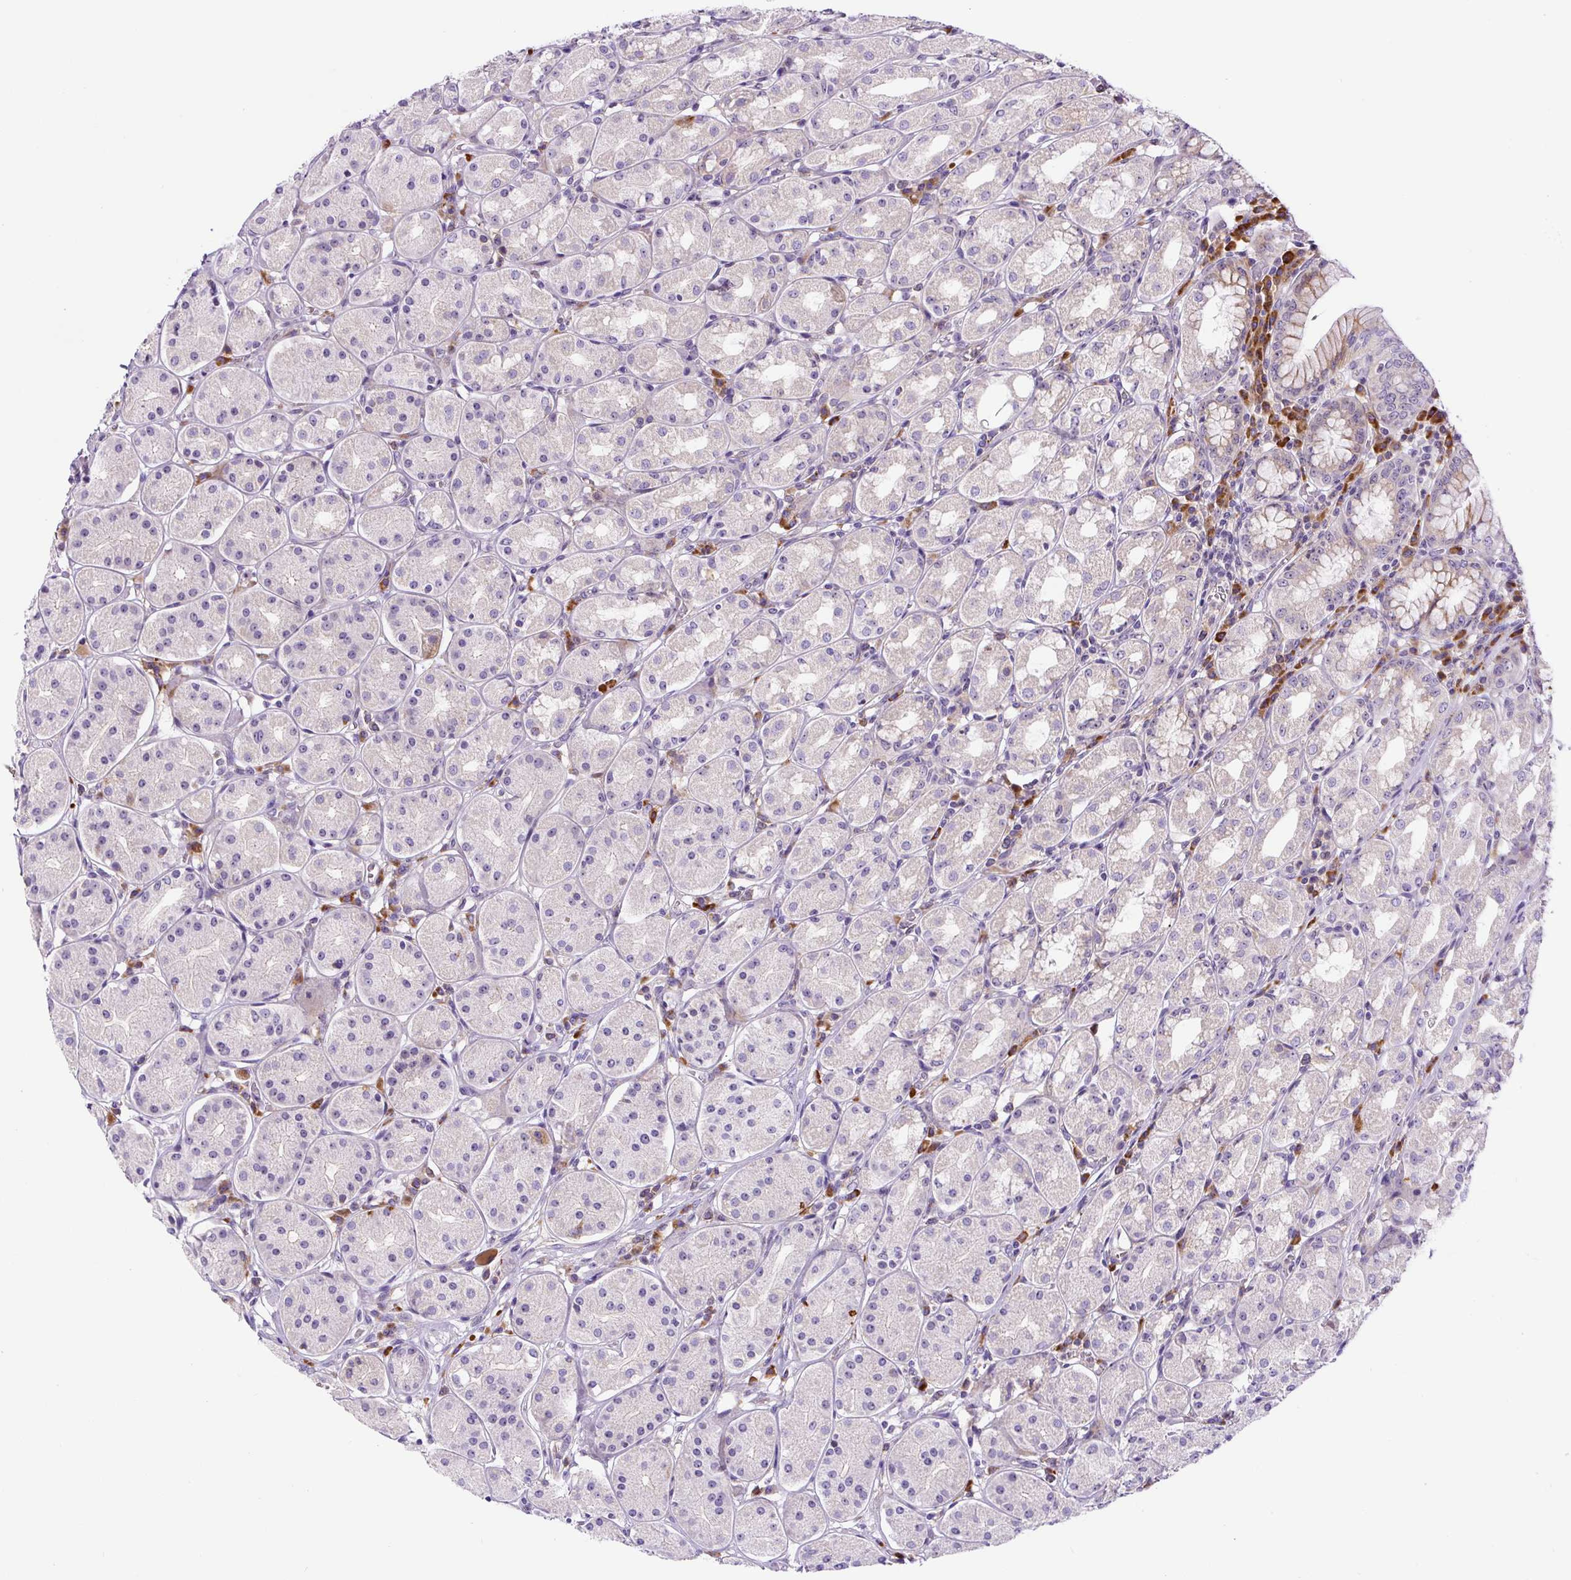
{"staining": {"intensity": "weak", "quantity": "<25%", "location": "cytoplasmic/membranous"}, "tissue": "stomach", "cell_type": "Glandular cells", "image_type": "normal", "snomed": [{"axis": "morphology", "description": "Normal tissue, NOS"}, {"axis": "topography", "description": "Stomach"}, {"axis": "topography", "description": "Stomach, lower"}], "caption": "High magnification brightfield microscopy of benign stomach stained with DAB (brown) and counterstained with hematoxylin (blue): glandular cells show no significant staining. The staining is performed using DAB (3,3'-diaminobenzidine) brown chromogen with nuclei counter-stained in using hematoxylin.", "gene": "ZNF596", "patient": {"sex": "female", "age": 56}}